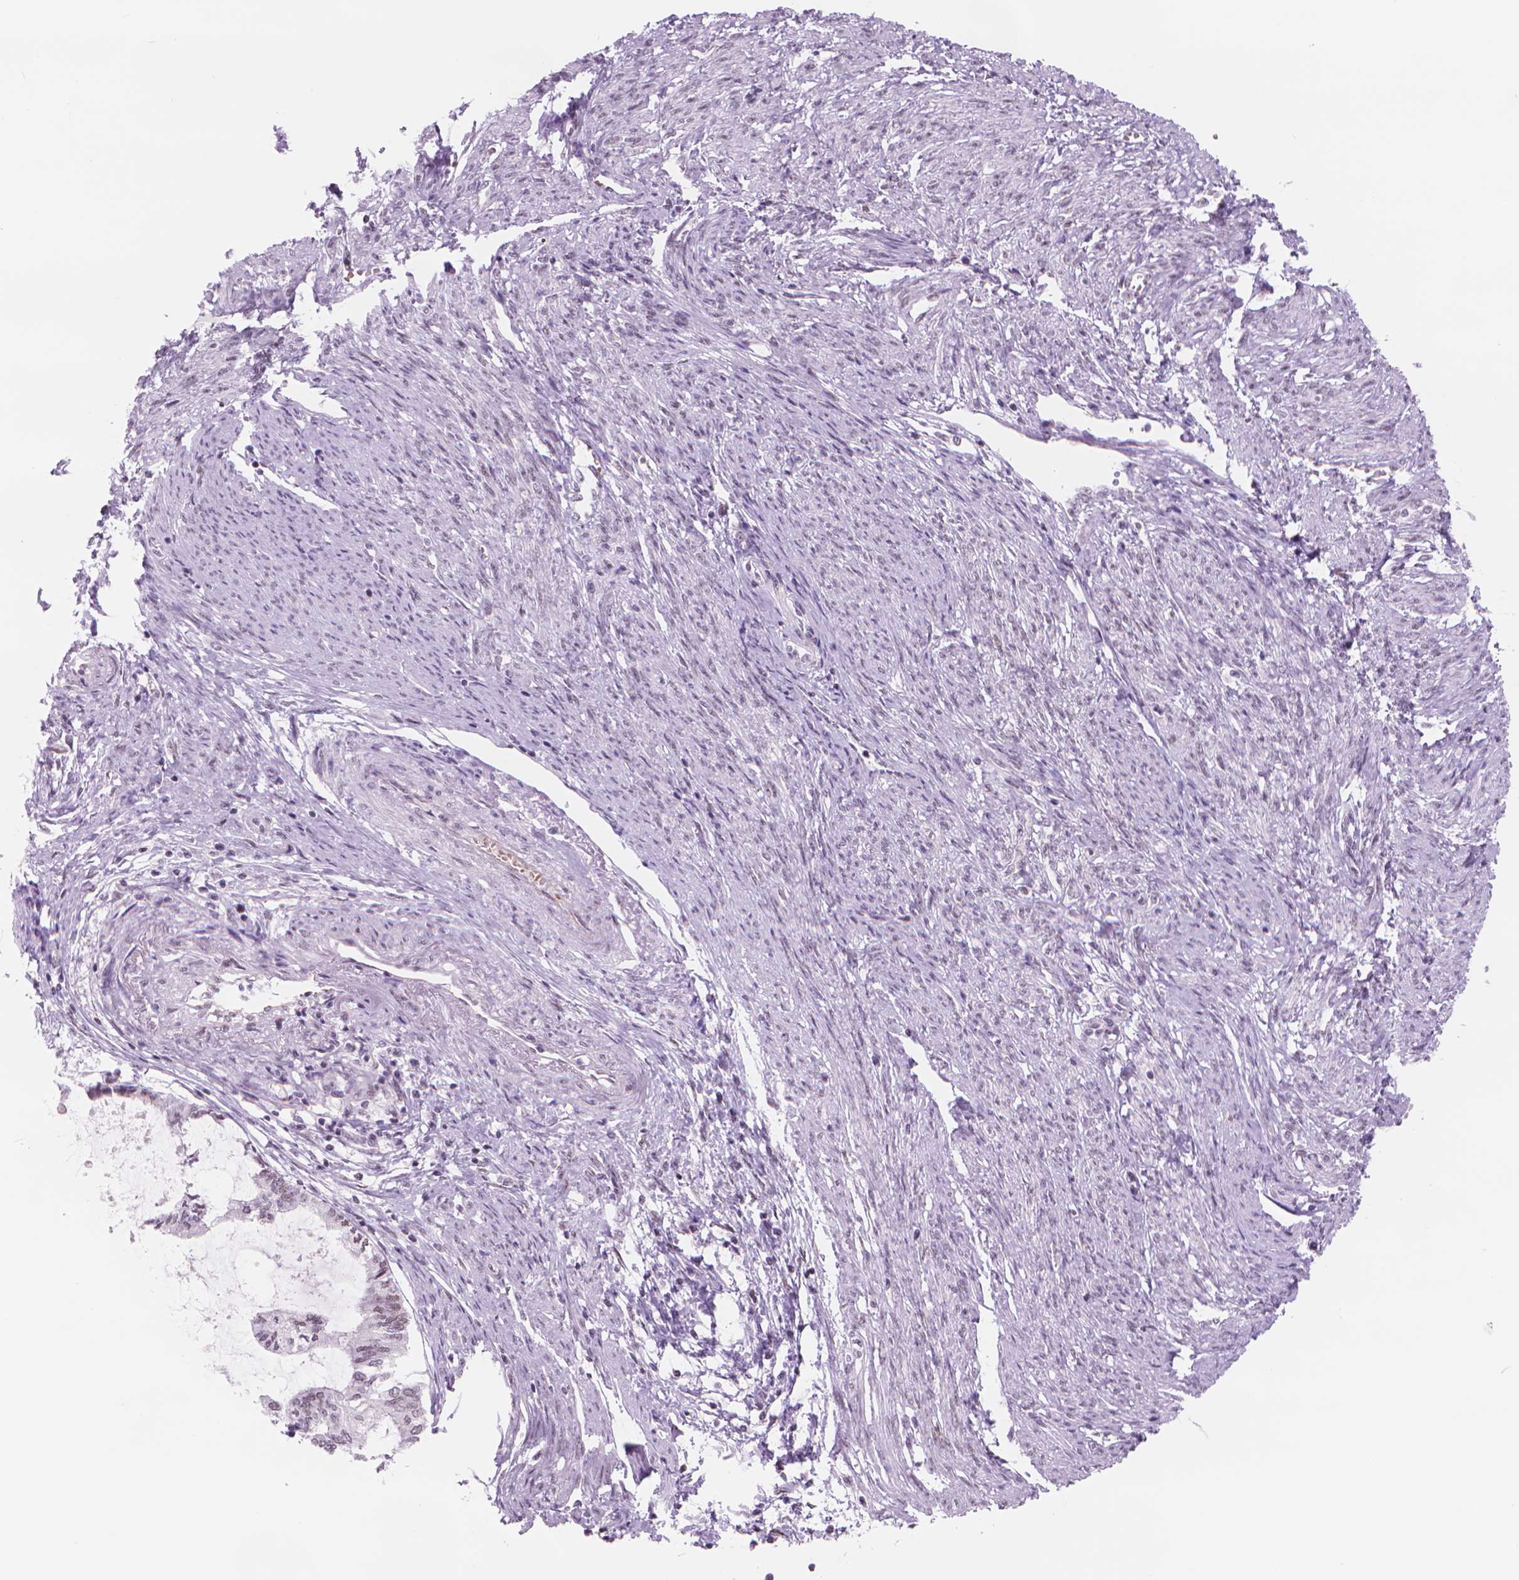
{"staining": {"intensity": "weak", "quantity": "25%-75%", "location": "nuclear"}, "tissue": "endometrial cancer", "cell_type": "Tumor cells", "image_type": "cancer", "snomed": [{"axis": "morphology", "description": "Adenocarcinoma, NOS"}, {"axis": "topography", "description": "Endometrium"}], "caption": "Immunohistochemical staining of human endometrial adenocarcinoma demonstrates weak nuclear protein staining in about 25%-75% of tumor cells.", "gene": "POLR3D", "patient": {"sex": "female", "age": 86}}